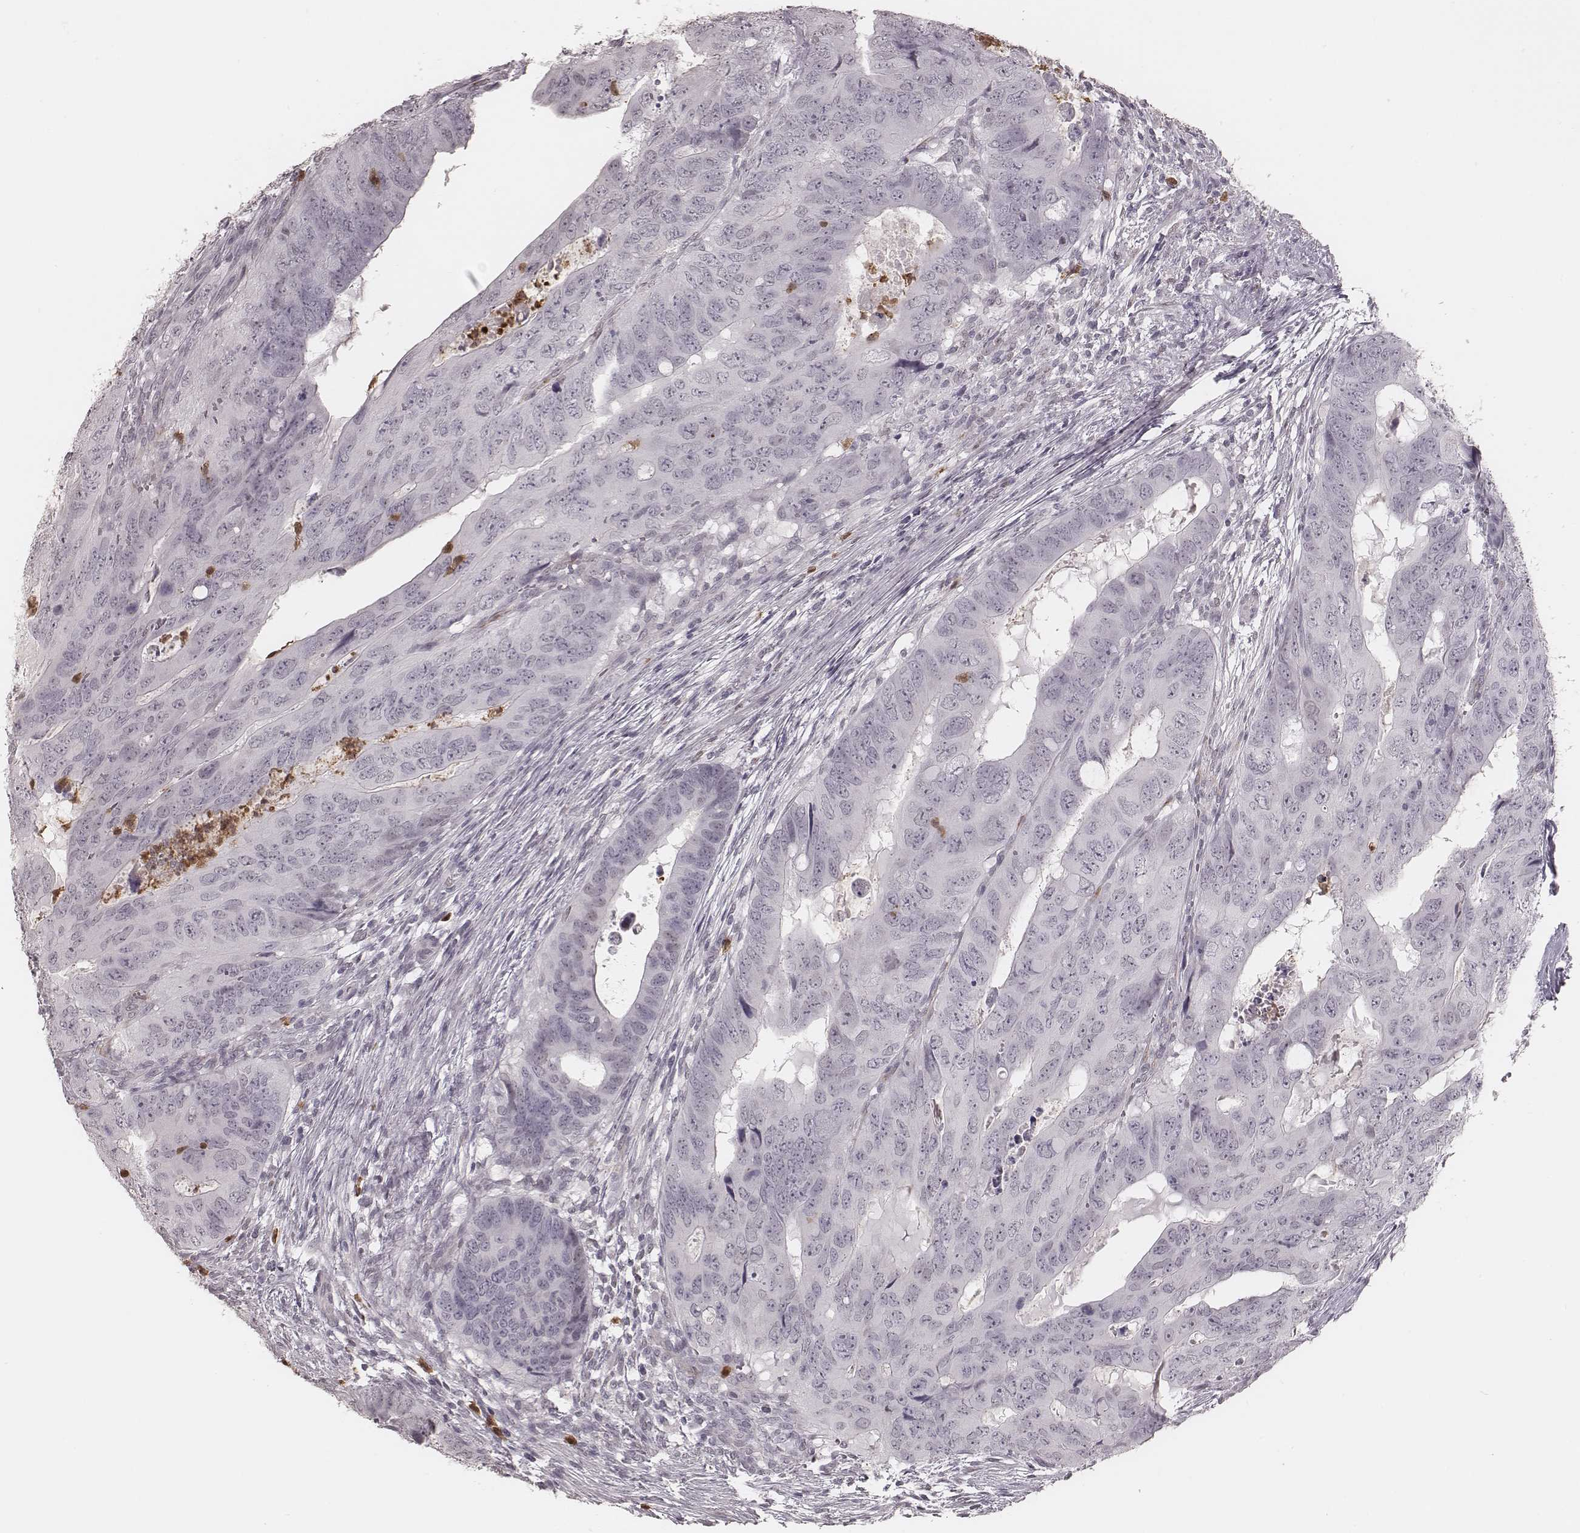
{"staining": {"intensity": "negative", "quantity": "none", "location": "none"}, "tissue": "colorectal cancer", "cell_type": "Tumor cells", "image_type": "cancer", "snomed": [{"axis": "morphology", "description": "Adenocarcinoma, NOS"}, {"axis": "topography", "description": "Colon"}], "caption": "A high-resolution histopathology image shows immunohistochemistry (IHC) staining of adenocarcinoma (colorectal), which reveals no significant positivity in tumor cells.", "gene": "KITLG", "patient": {"sex": "male", "age": 79}}